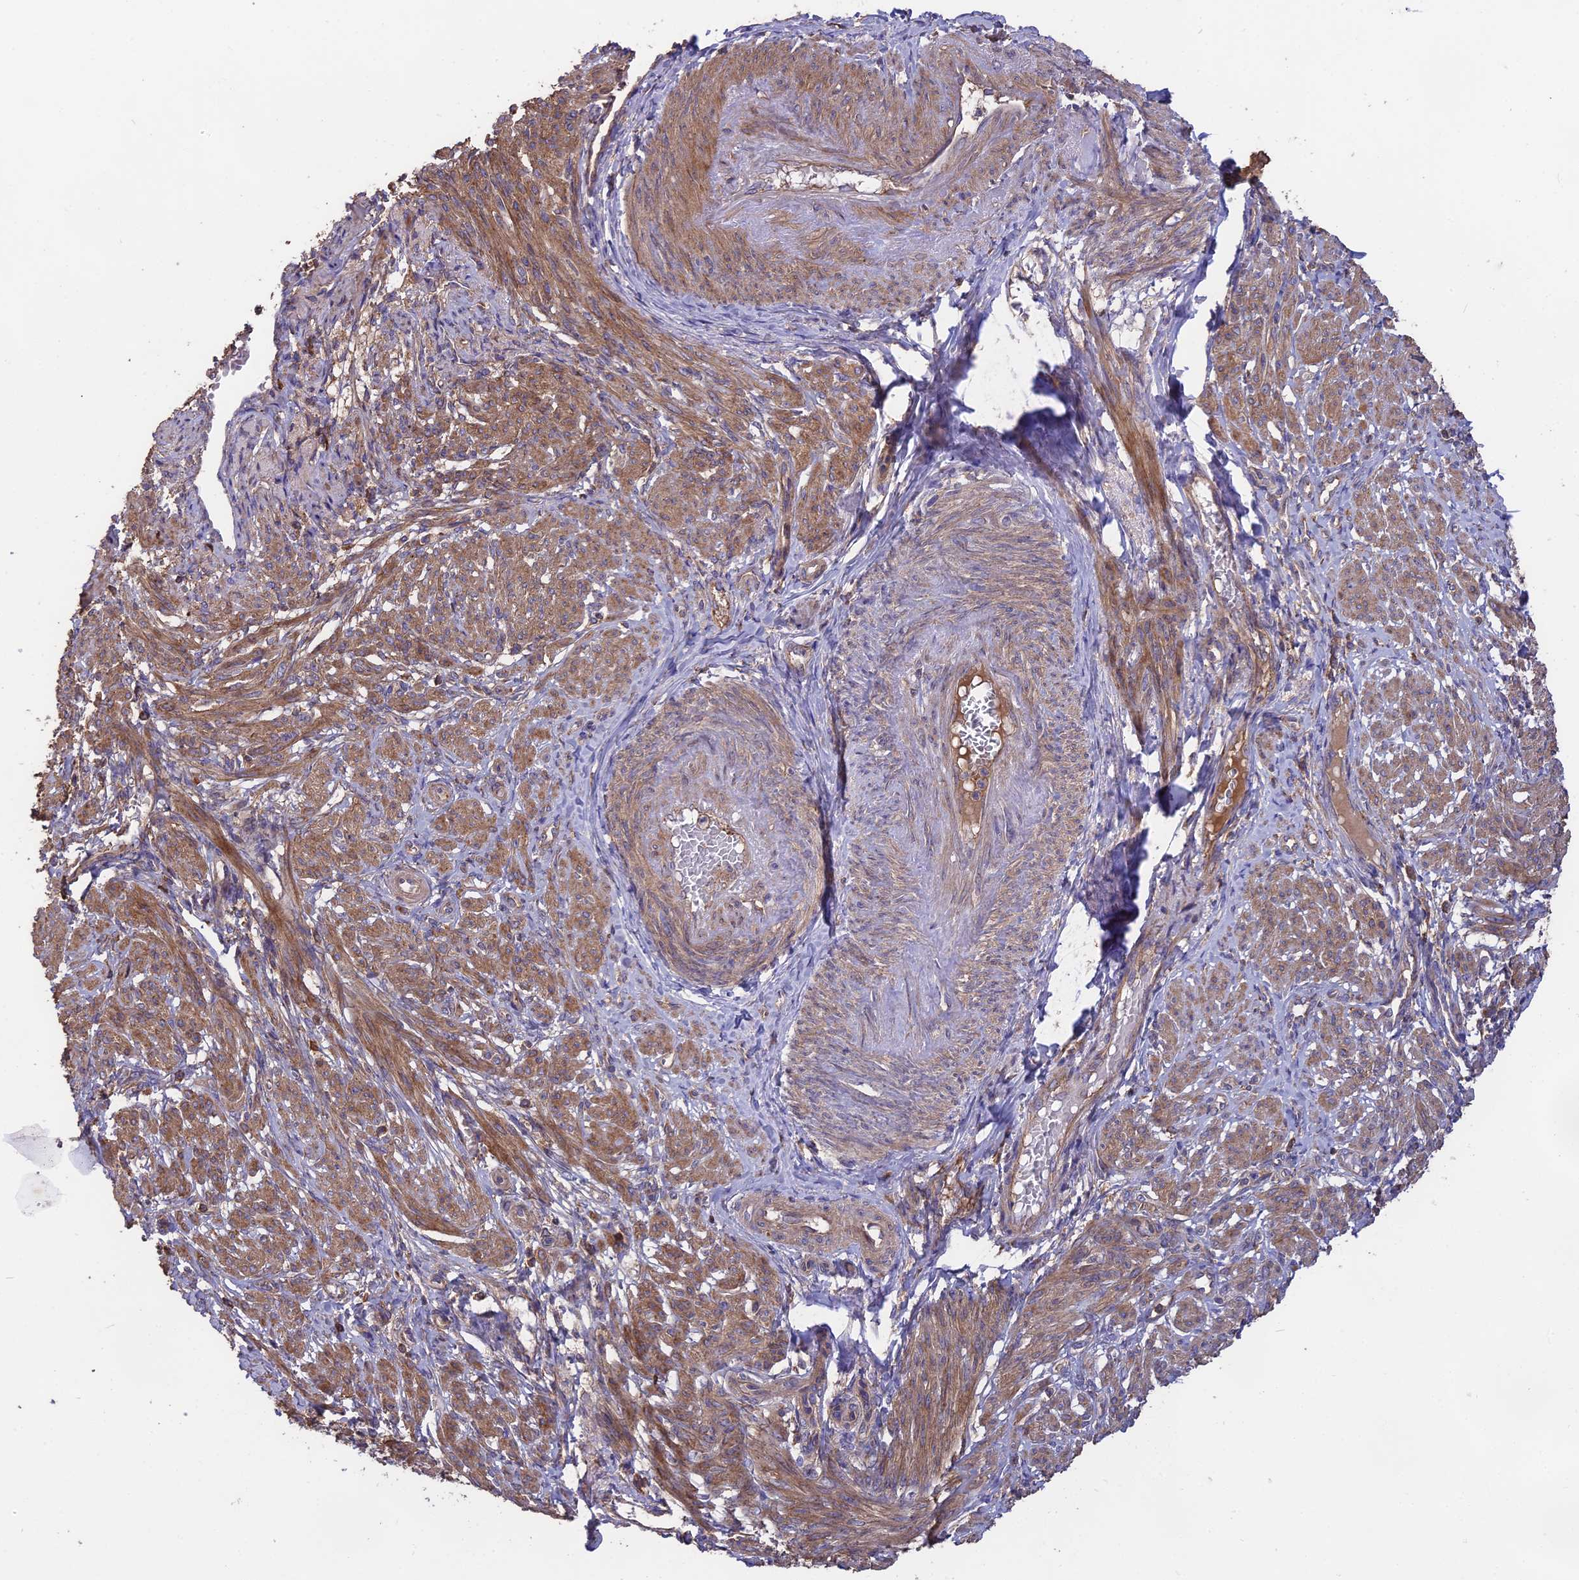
{"staining": {"intensity": "moderate", "quantity": ">75%", "location": "cytoplasmic/membranous"}, "tissue": "smooth muscle", "cell_type": "Smooth muscle cells", "image_type": "normal", "snomed": [{"axis": "morphology", "description": "Normal tissue, NOS"}, {"axis": "topography", "description": "Smooth muscle"}], "caption": "About >75% of smooth muscle cells in benign human smooth muscle exhibit moderate cytoplasmic/membranous protein positivity as visualized by brown immunohistochemical staining.", "gene": "NUDT8", "patient": {"sex": "female", "age": 39}}